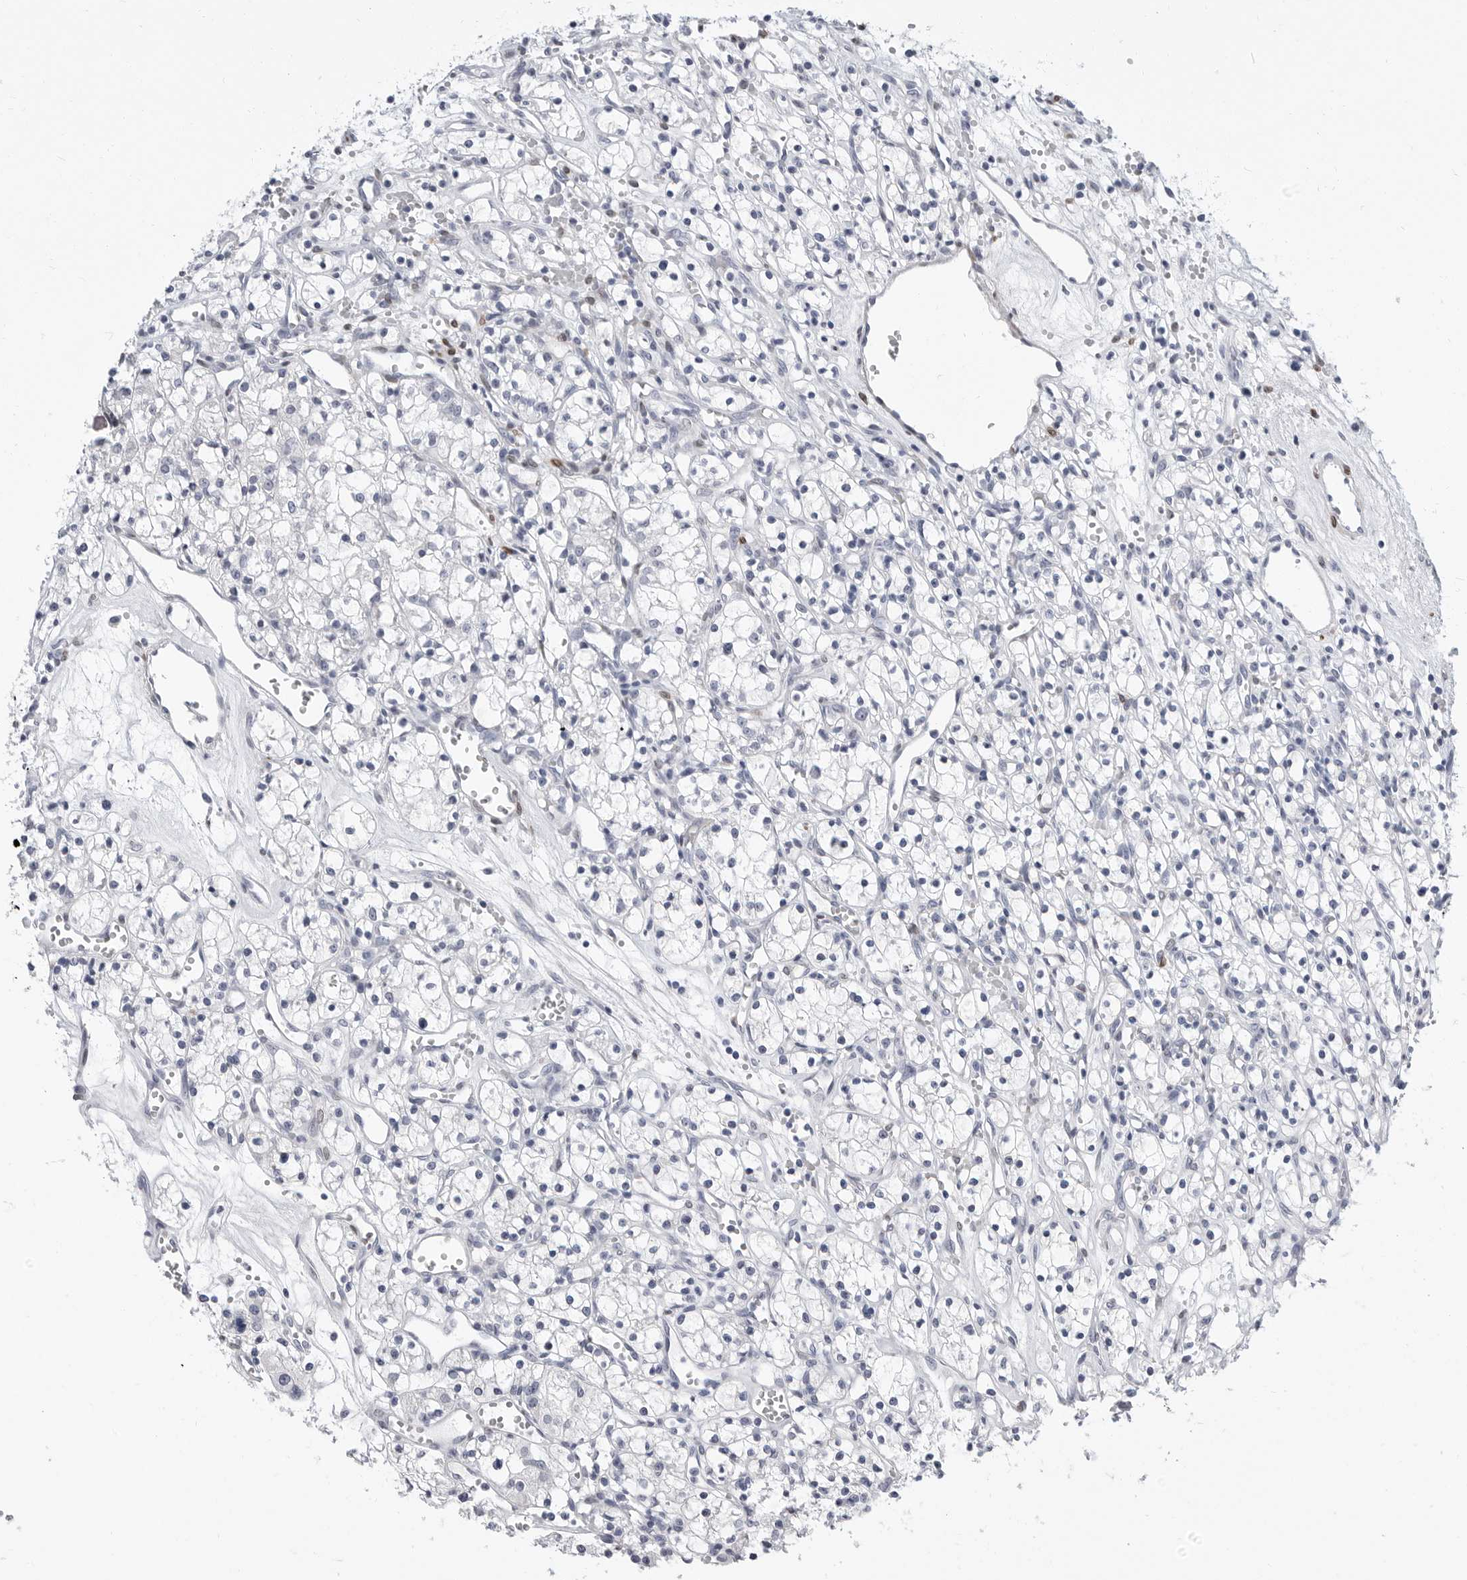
{"staining": {"intensity": "negative", "quantity": "none", "location": "none"}, "tissue": "renal cancer", "cell_type": "Tumor cells", "image_type": "cancer", "snomed": [{"axis": "morphology", "description": "Adenocarcinoma, NOS"}, {"axis": "topography", "description": "Kidney"}], "caption": "Tumor cells show no significant positivity in adenocarcinoma (renal). (DAB (3,3'-diaminobenzidine) immunohistochemistry (IHC) with hematoxylin counter stain).", "gene": "PLN", "patient": {"sex": "female", "age": 59}}